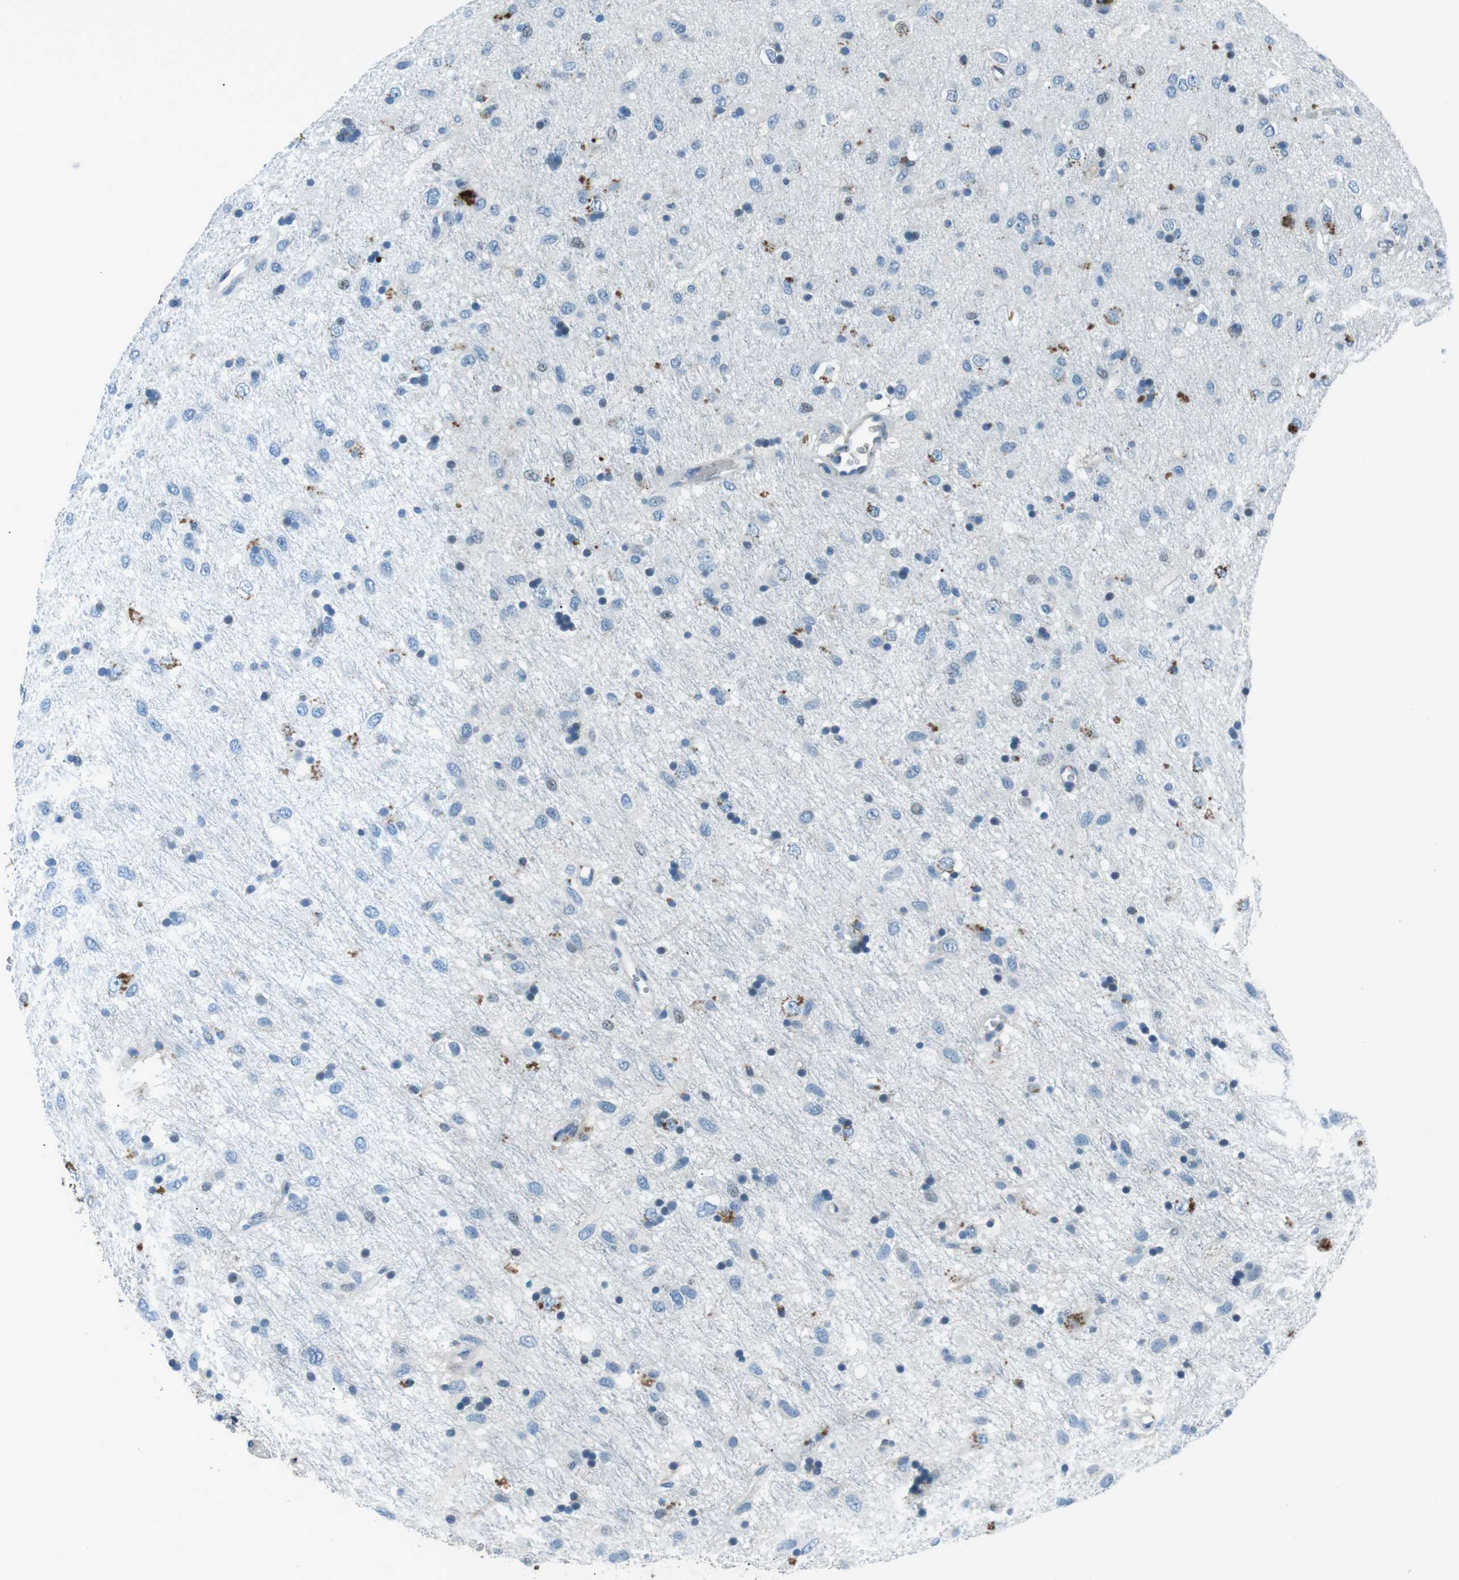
{"staining": {"intensity": "negative", "quantity": "none", "location": "none"}, "tissue": "glioma", "cell_type": "Tumor cells", "image_type": "cancer", "snomed": [{"axis": "morphology", "description": "Glioma, malignant, Low grade"}, {"axis": "topography", "description": "Brain"}], "caption": "Immunohistochemical staining of malignant low-grade glioma displays no significant expression in tumor cells. The staining was performed using DAB (3,3'-diaminobenzidine) to visualize the protein expression in brown, while the nuclei were stained in blue with hematoxylin (Magnification: 20x).", "gene": "ST6GAL1", "patient": {"sex": "male", "age": 77}}